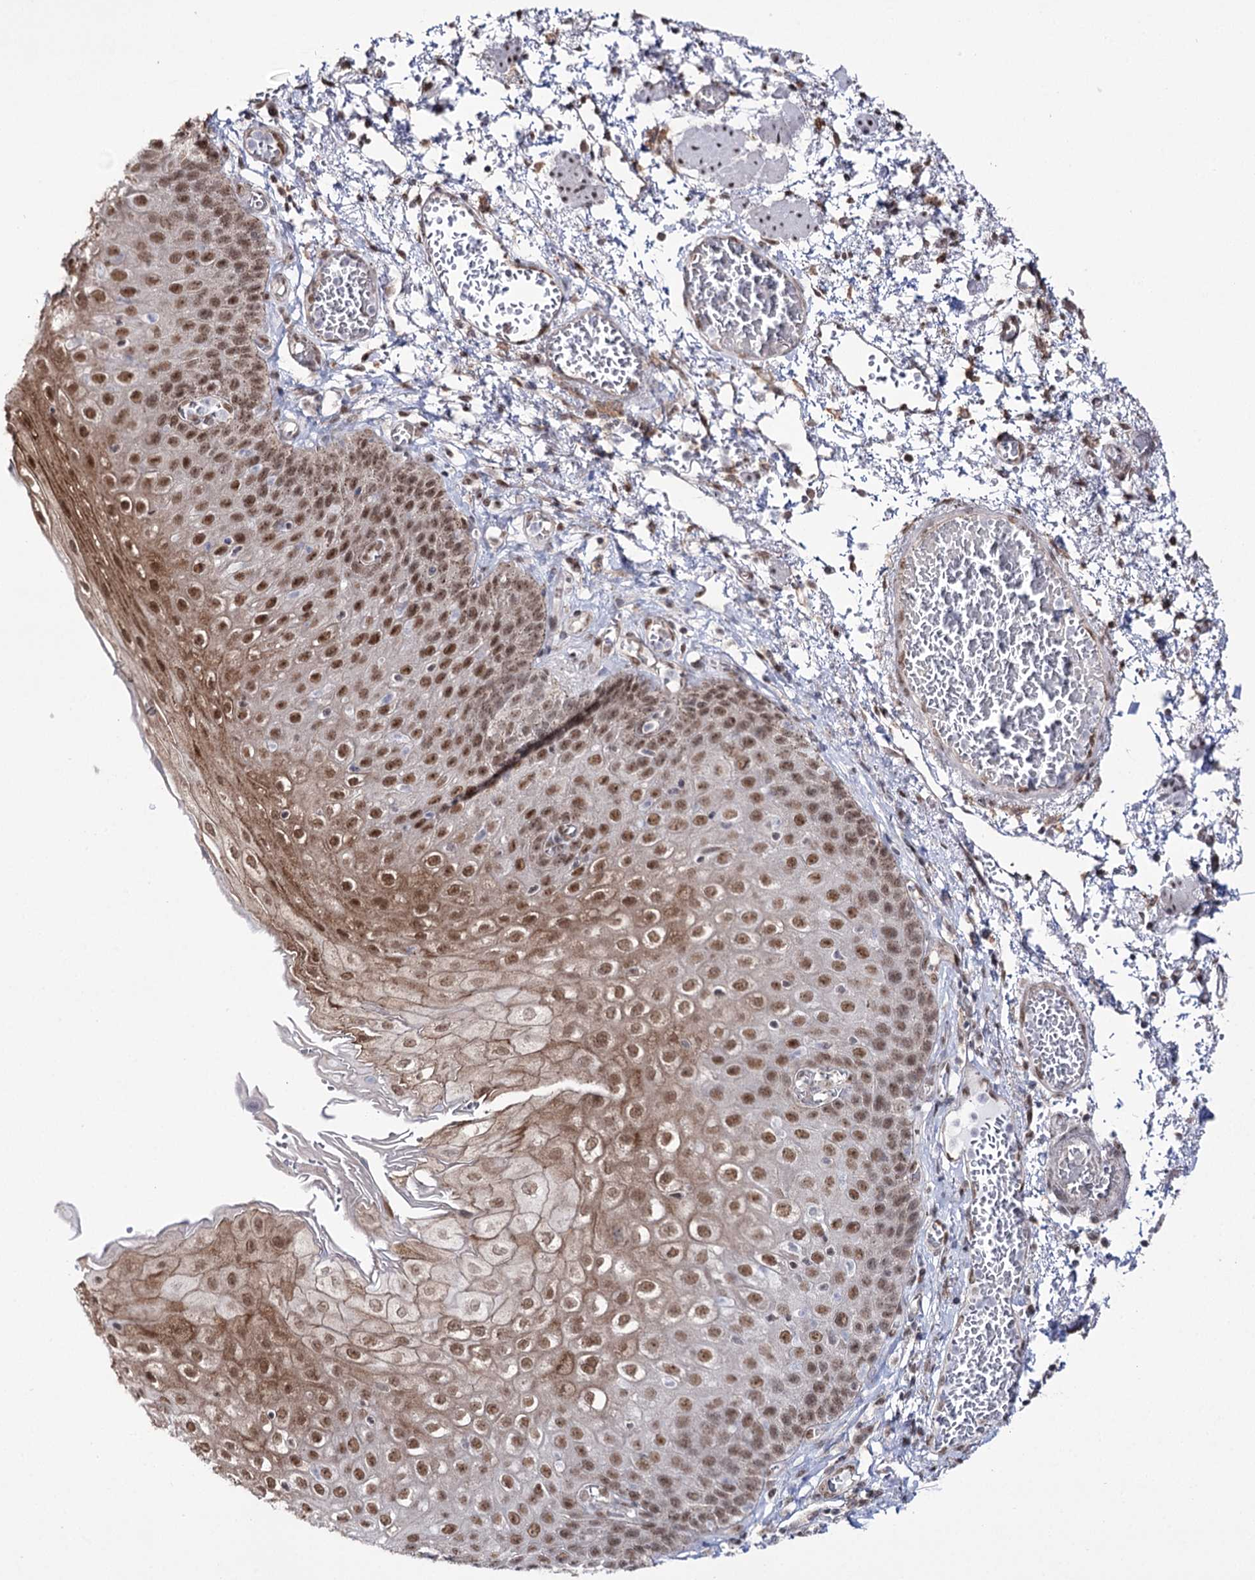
{"staining": {"intensity": "moderate", "quantity": "25%-75%", "location": "cytoplasmic/membranous,nuclear"}, "tissue": "esophagus", "cell_type": "Squamous epithelial cells", "image_type": "normal", "snomed": [{"axis": "morphology", "description": "Normal tissue, NOS"}, {"axis": "topography", "description": "Esophagus"}], "caption": "This image reveals benign esophagus stained with immunohistochemistry (IHC) to label a protein in brown. The cytoplasmic/membranous,nuclear of squamous epithelial cells show moderate positivity for the protein. Nuclei are counter-stained blue.", "gene": "VGLL4", "patient": {"sex": "male", "age": 81}}